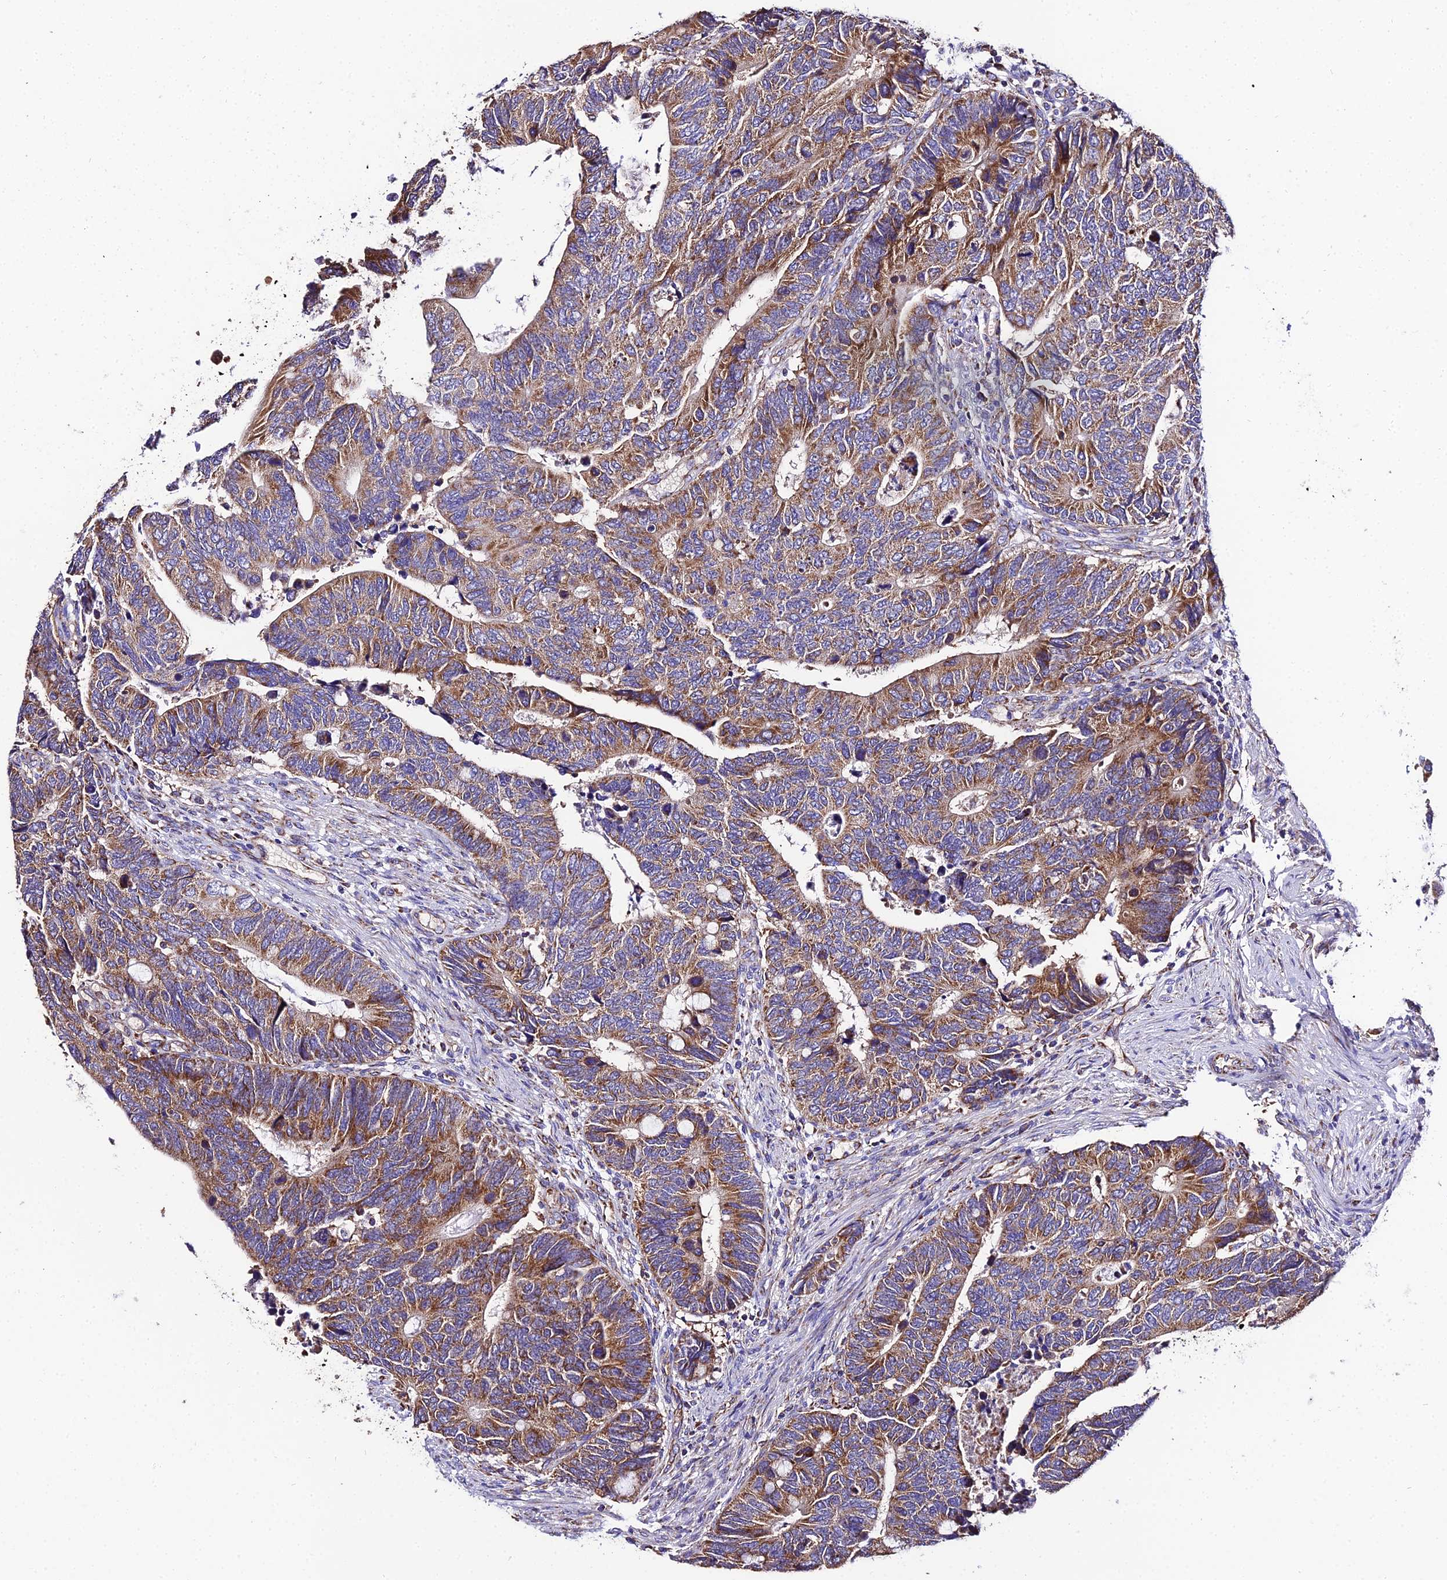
{"staining": {"intensity": "moderate", "quantity": ">75%", "location": "cytoplasmic/membranous"}, "tissue": "colorectal cancer", "cell_type": "Tumor cells", "image_type": "cancer", "snomed": [{"axis": "morphology", "description": "Adenocarcinoma, NOS"}, {"axis": "topography", "description": "Colon"}], "caption": "Immunohistochemistry of colorectal cancer (adenocarcinoma) reveals medium levels of moderate cytoplasmic/membranous expression in approximately >75% of tumor cells. (DAB (3,3'-diaminobenzidine) IHC, brown staining for protein, blue staining for nuclei).", "gene": "OCIAD1", "patient": {"sex": "male", "age": 87}}